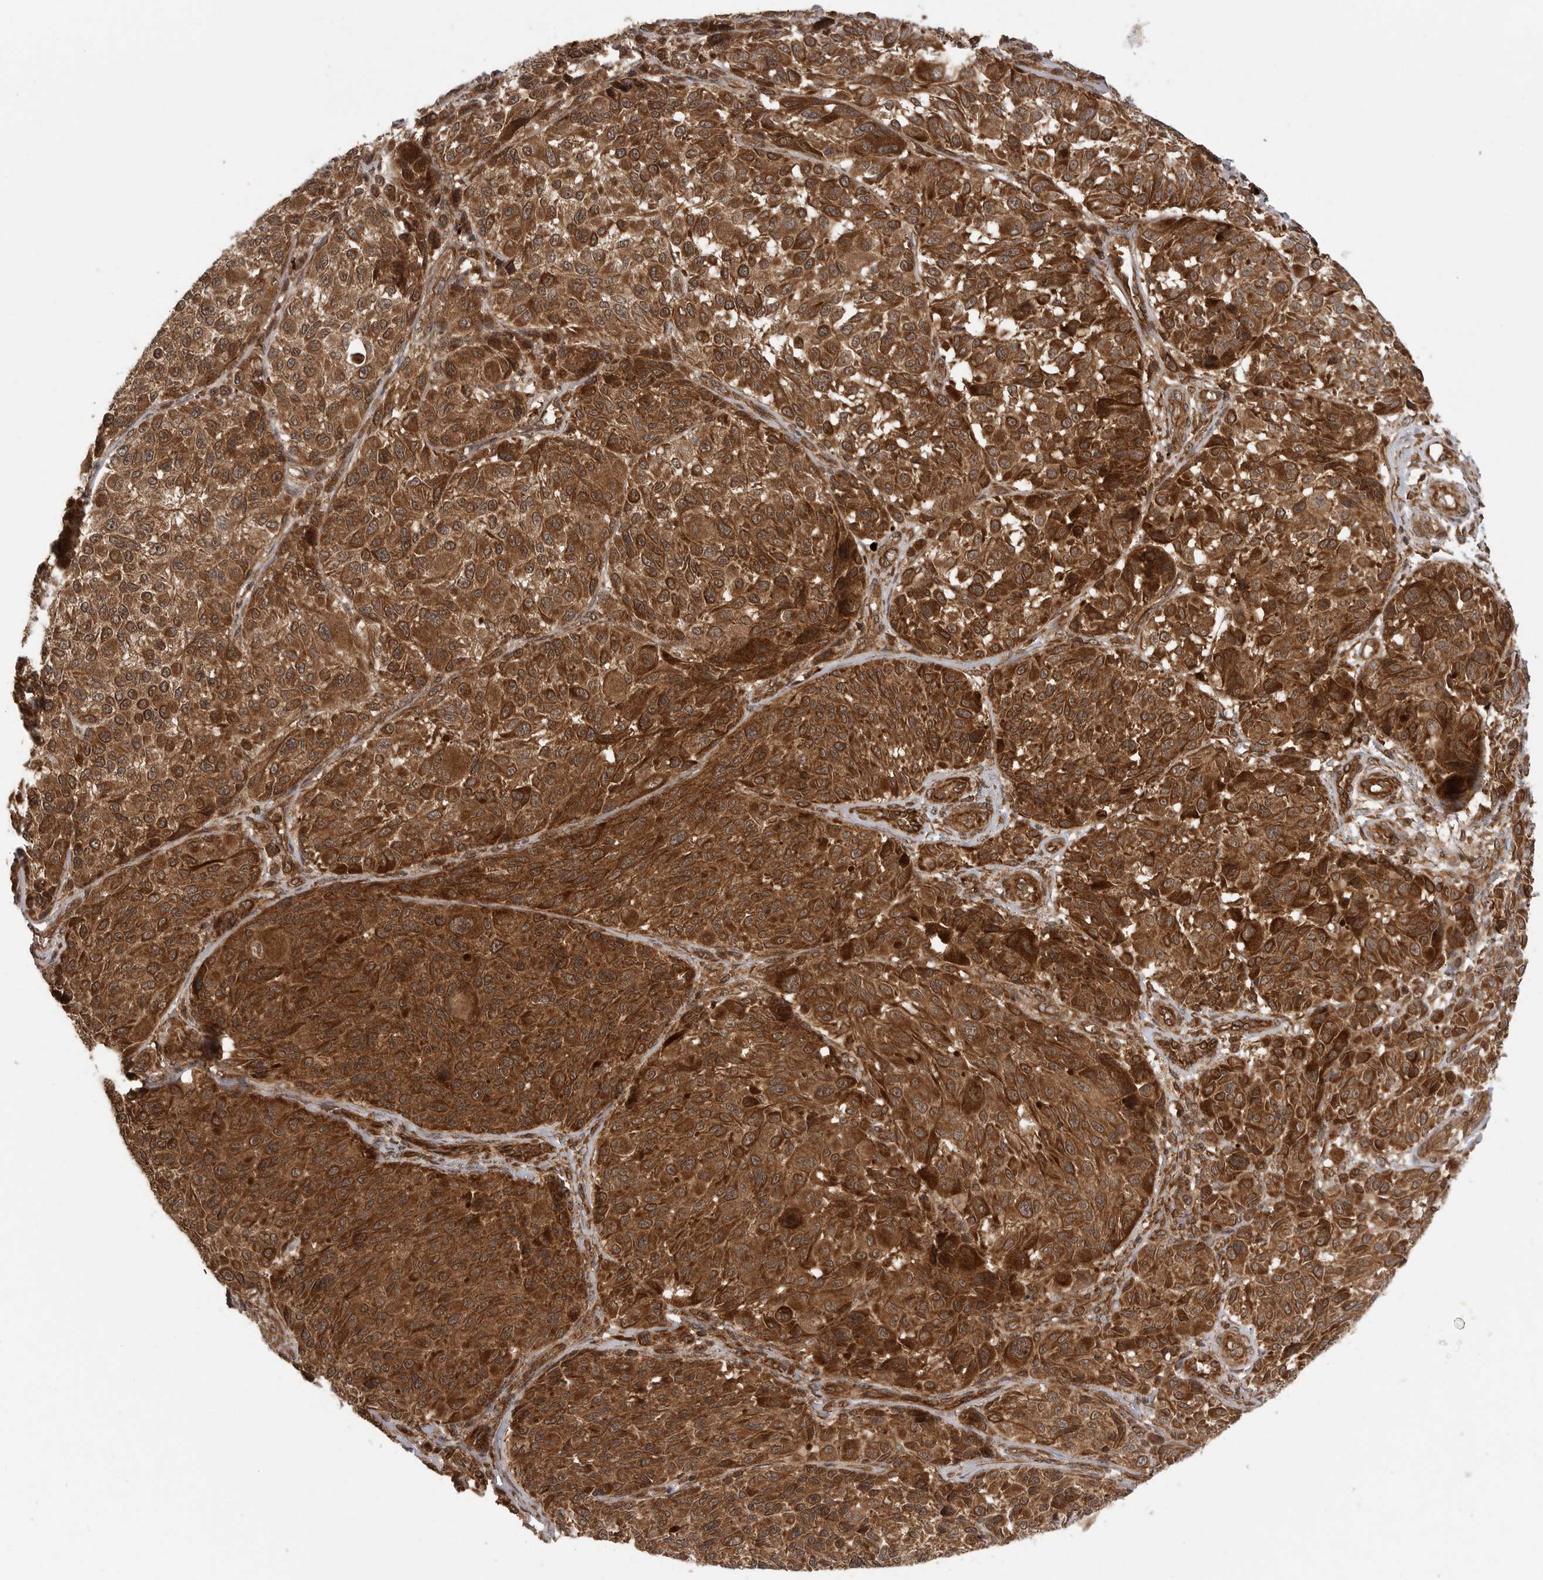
{"staining": {"intensity": "strong", "quantity": ">75%", "location": "cytoplasmic/membranous"}, "tissue": "melanoma", "cell_type": "Tumor cells", "image_type": "cancer", "snomed": [{"axis": "morphology", "description": "Malignant melanoma, NOS"}, {"axis": "topography", "description": "Skin"}], "caption": "Brown immunohistochemical staining in human malignant melanoma reveals strong cytoplasmic/membranous positivity in approximately >75% of tumor cells.", "gene": "PRDX4", "patient": {"sex": "male", "age": 83}}